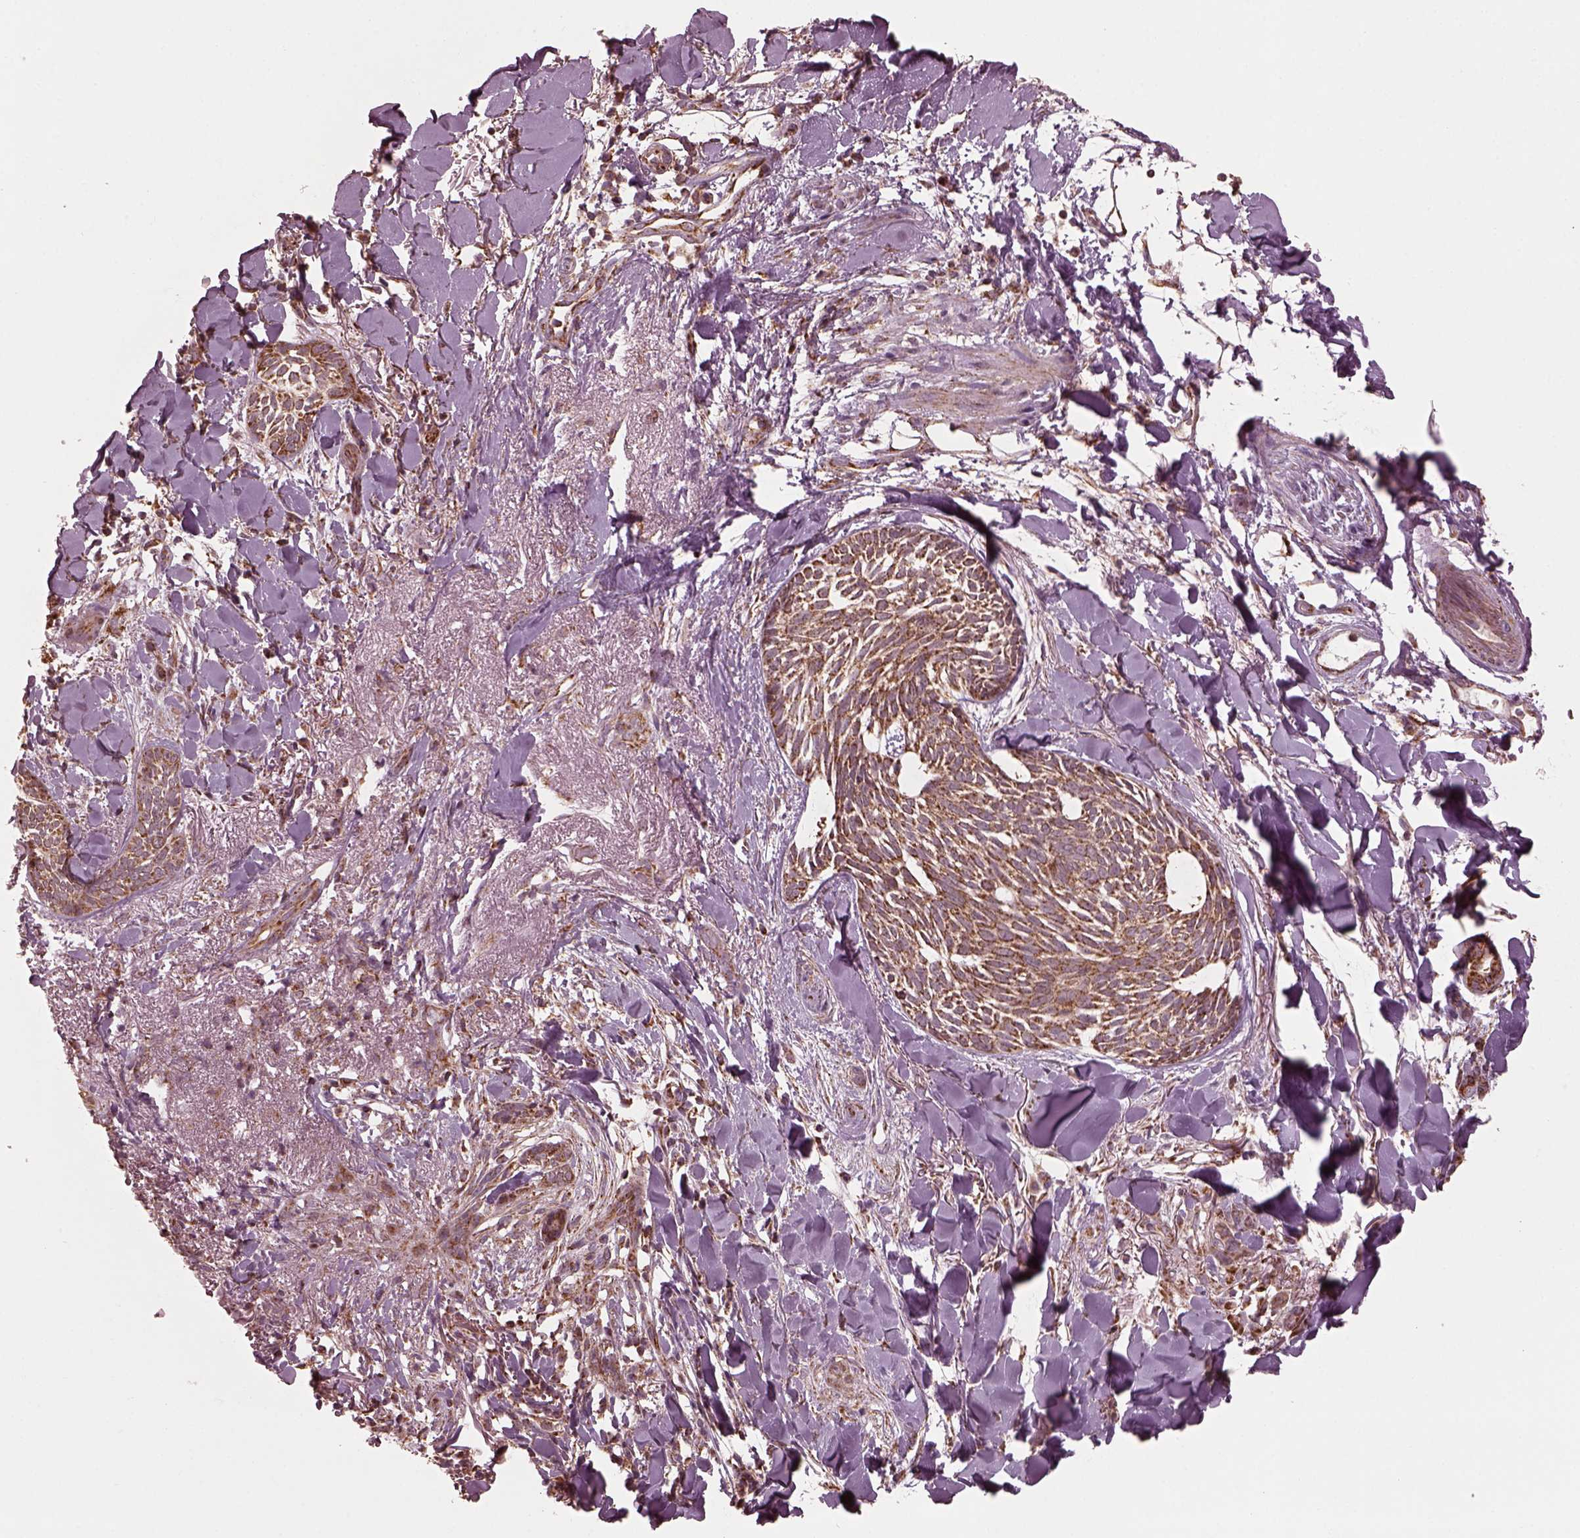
{"staining": {"intensity": "moderate", "quantity": ">75%", "location": "cytoplasmic/membranous"}, "tissue": "skin cancer", "cell_type": "Tumor cells", "image_type": "cancer", "snomed": [{"axis": "morphology", "description": "Normal tissue, NOS"}, {"axis": "morphology", "description": "Basal cell carcinoma"}, {"axis": "topography", "description": "Skin"}], "caption": "High-magnification brightfield microscopy of skin cancer (basal cell carcinoma) stained with DAB (3,3'-diaminobenzidine) (brown) and counterstained with hematoxylin (blue). tumor cells exhibit moderate cytoplasmic/membranous expression is present in approximately>75% of cells. (Brightfield microscopy of DAB IHC at high magnification).", "gene": "NDUFB10", "patient": {"sex": "male", "age": 84}}